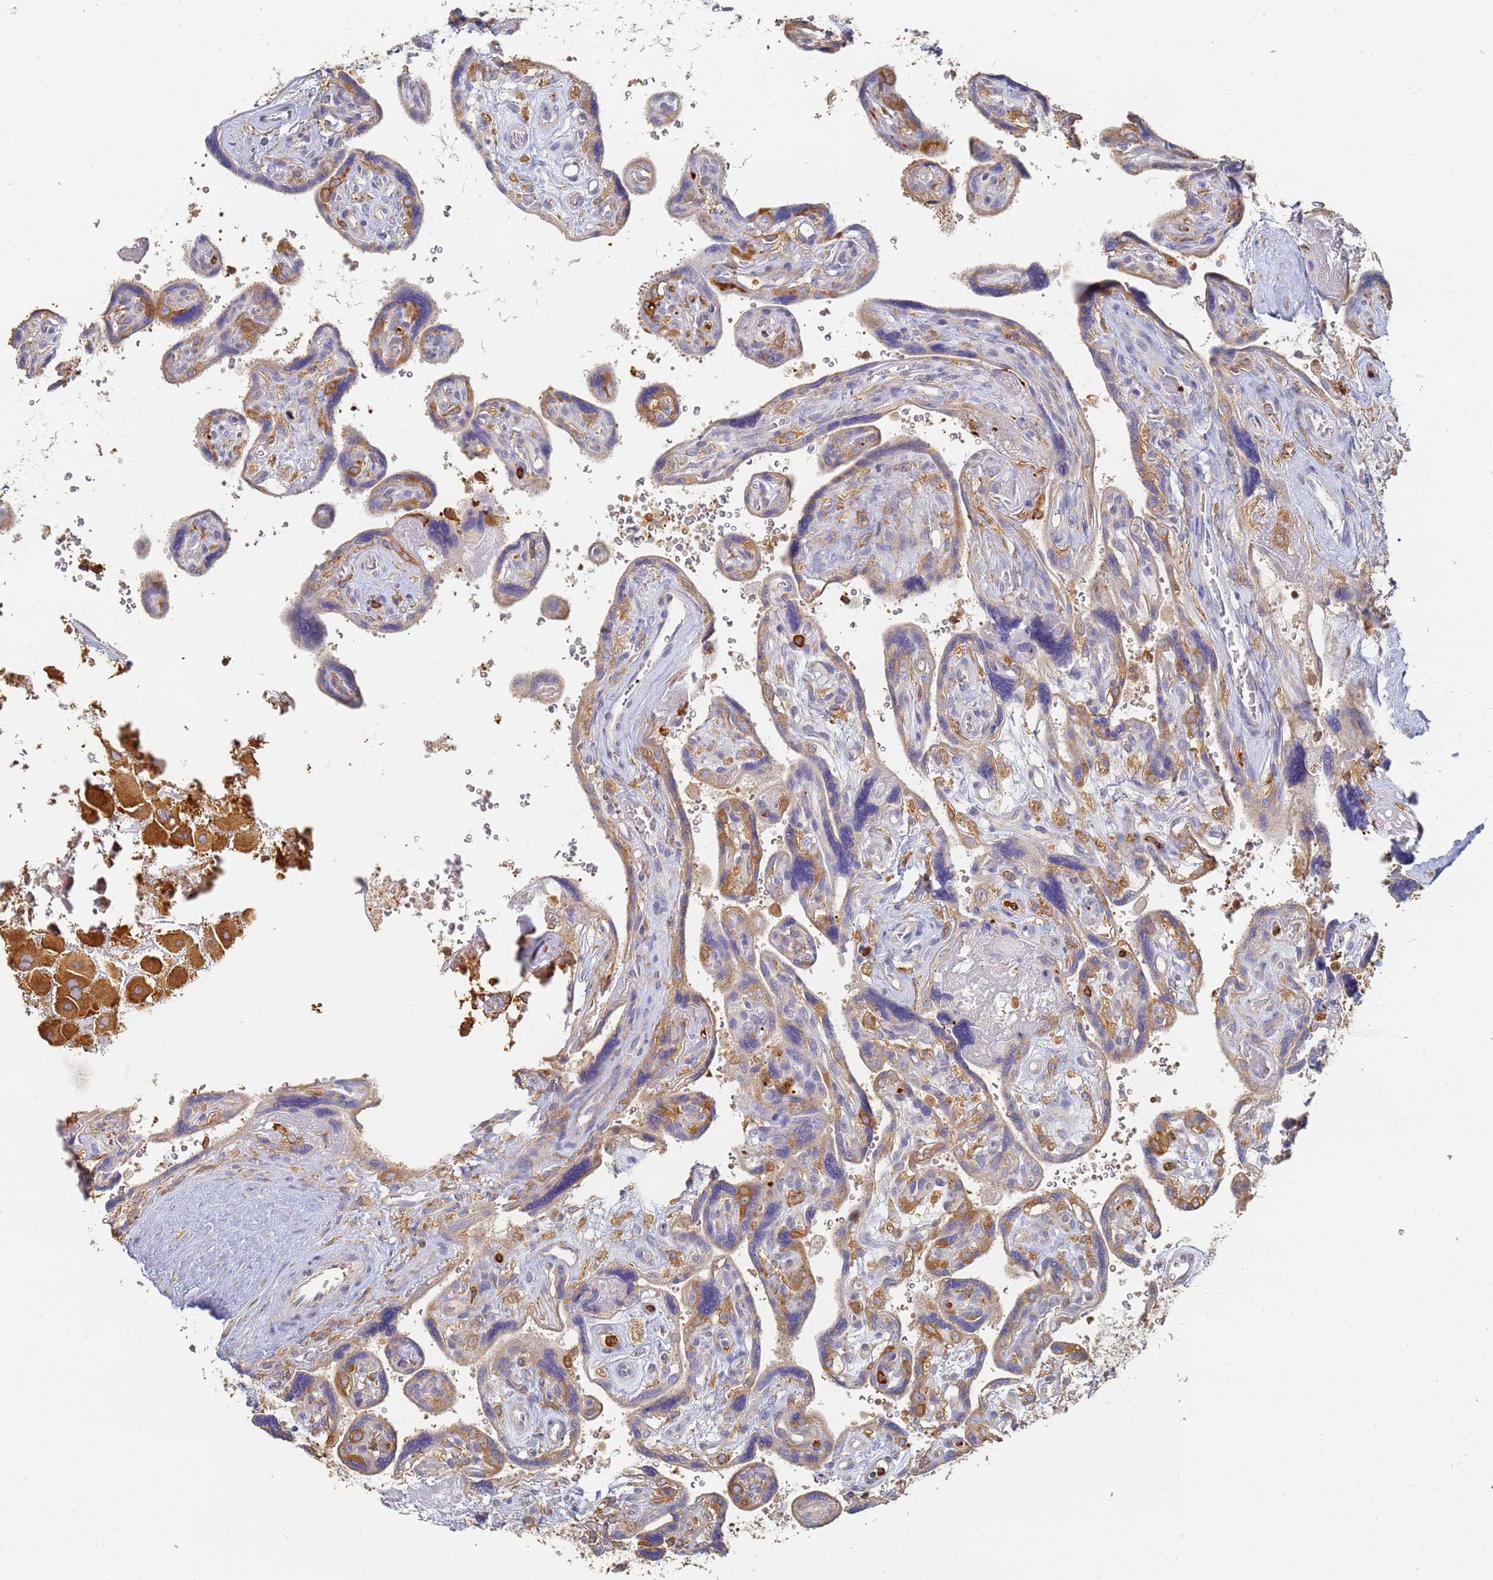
{"staining": {"intensity": "moderate", "quantity": ">75%", "location": "cytoplasmic/membranous"}, "tissue": "placenta", "cell_type": "Decidual cells", "image_type": "normal", "snomed": [{"axis": "morphology", "description": "Normal tissue, NOS"}, {"axis": "topography", "description": "Placenta"}], "caption": "Moderate cytoplasmic/membranous expression is identified in approximately >75% of decidual cells in normal placenta.", "gene": "BIN2", "patient": {"sex": "female", "age": 39}}